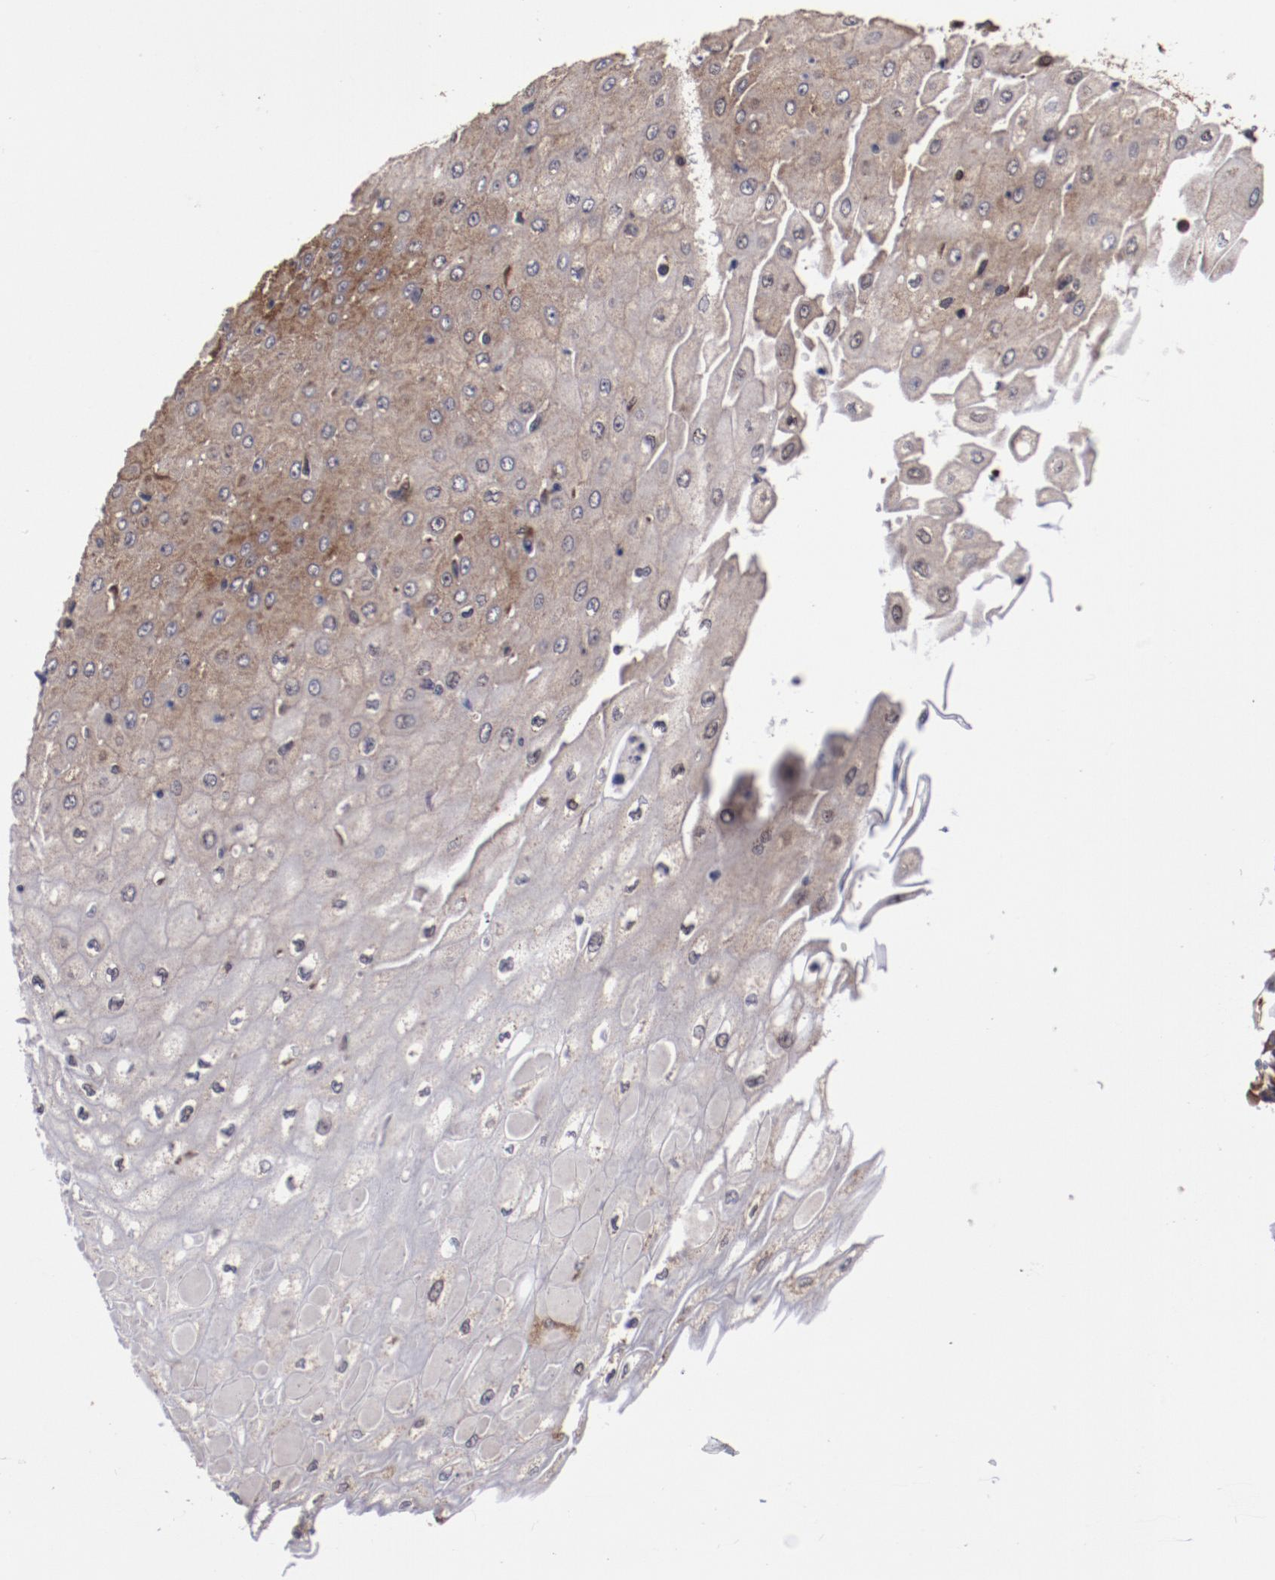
{"staining": {"intensity": "strong", "quantity": ">75%", "location": "cytoplasmic/membranous"}, "tissue": "esophagus", "cell_type": "Squamous epithelial cells", "image_type": "normal", "snomed": [{"axis": "morphology", "description": "Normal tissue, NOS"}, {"axis": "topography", "description": "Esophagus"}], "caption": "High-power microscopy captured an immunohistochemistry image of benign esophagus, revealing strong cytoplasmic/membranous staining in about >75% of squamous epithelial cells.", "gene": "RPS4X", "patient": {"sex": "male", "age": 65}}